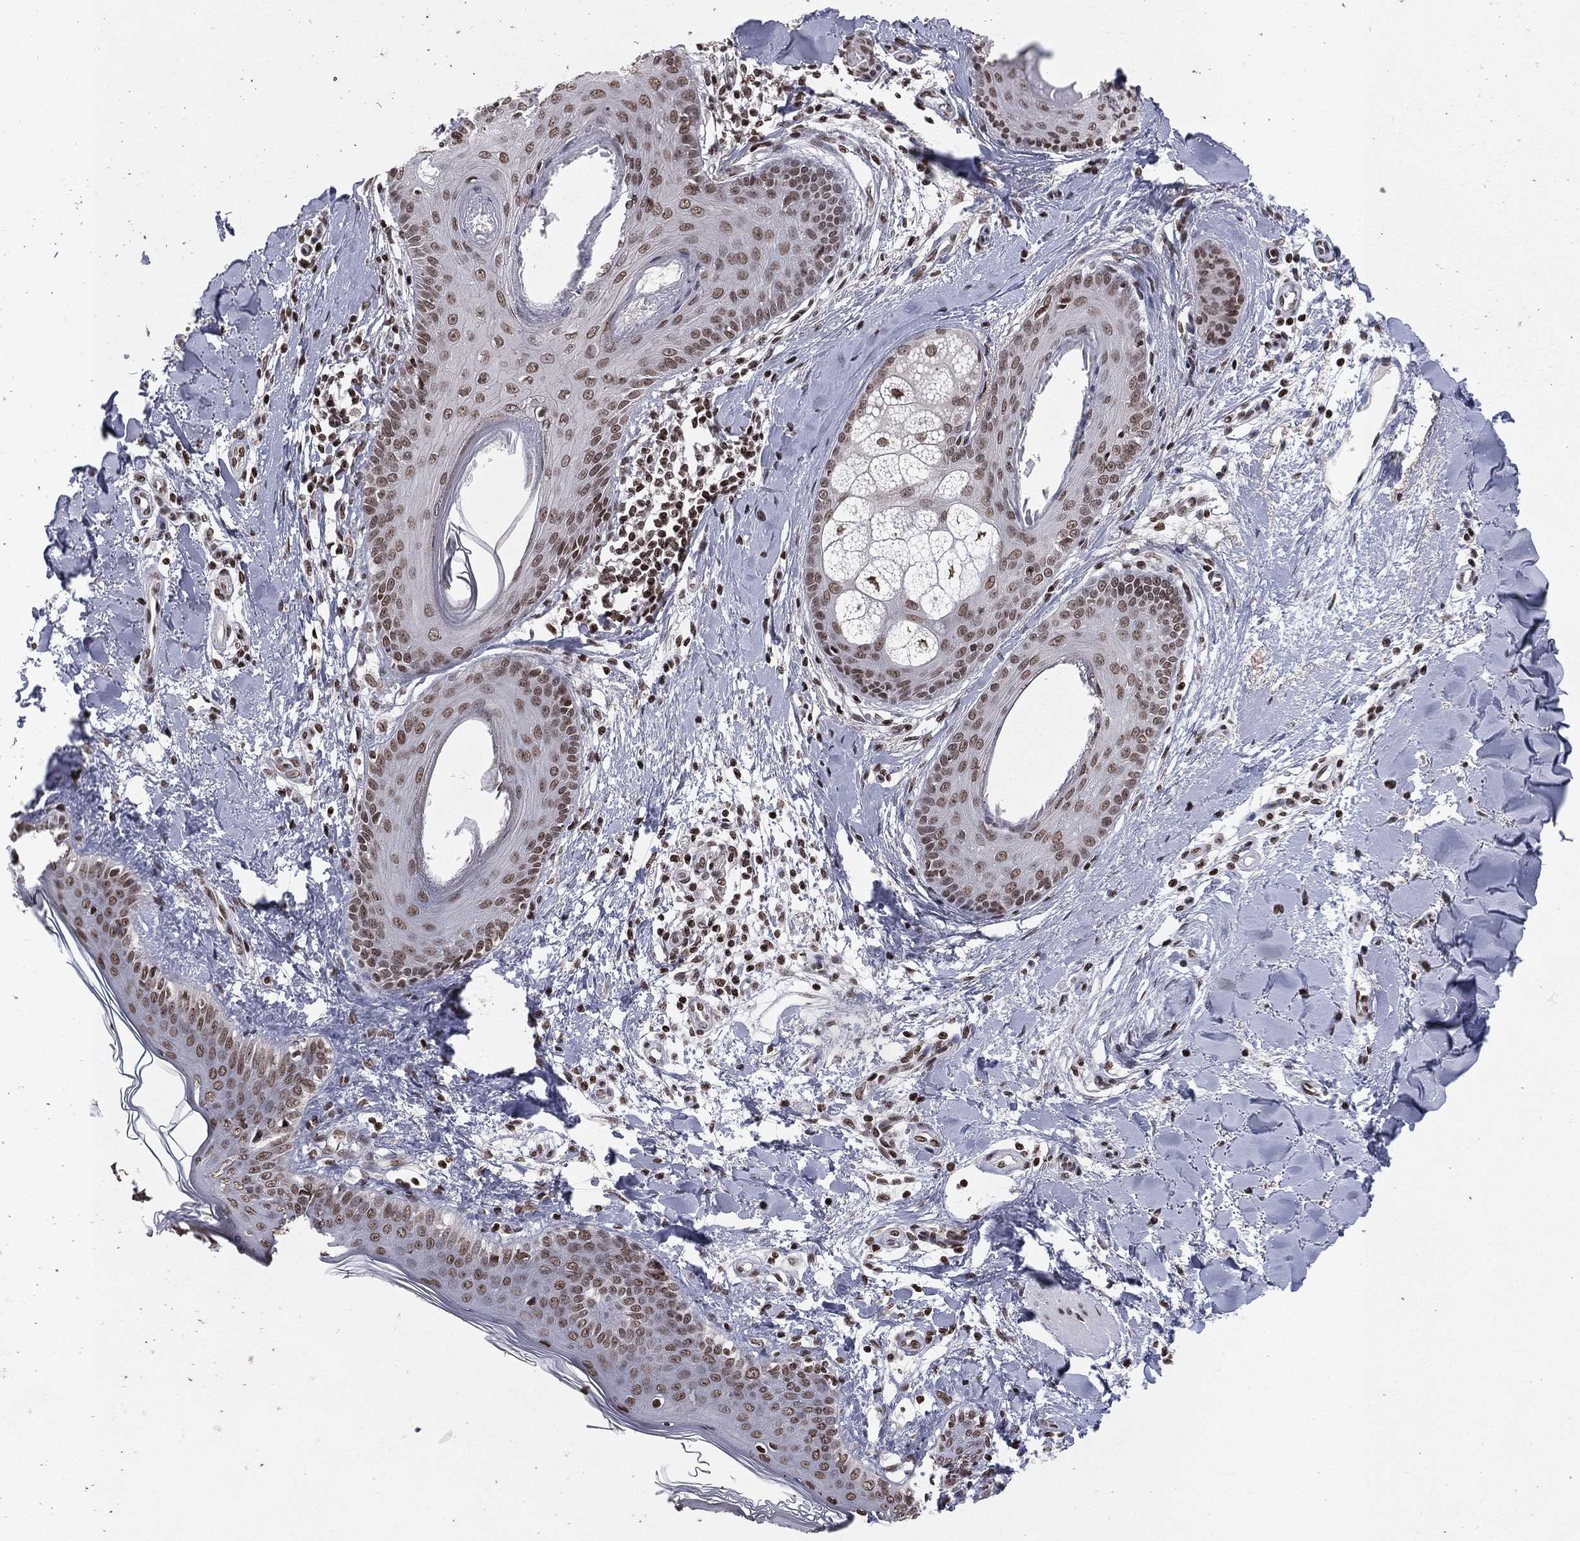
{"staining": {"intensity": "moderate", "quantity": "25%-75%", "location": "nuclear"}, "tissue": "skin", "cell_type": "Fibroblasts", "image_type": "normal", "snomed": [{"axis": "morphology", "description": "Normal tissue, NOS"}, {"axis": "morphology", "description": "Malignant melanoma, NOS"}, {"axis": "topography", "description": "Skin"}], "caption": "A brown stain shows moderate nuclear staining of a protein in fibroblasts of unremarkable human skin. Ihc stains the protein of interest in brown and the nuclei are stained blue.", "gene": "RFX7", "patient": {"sex": "female", "age": 34}}